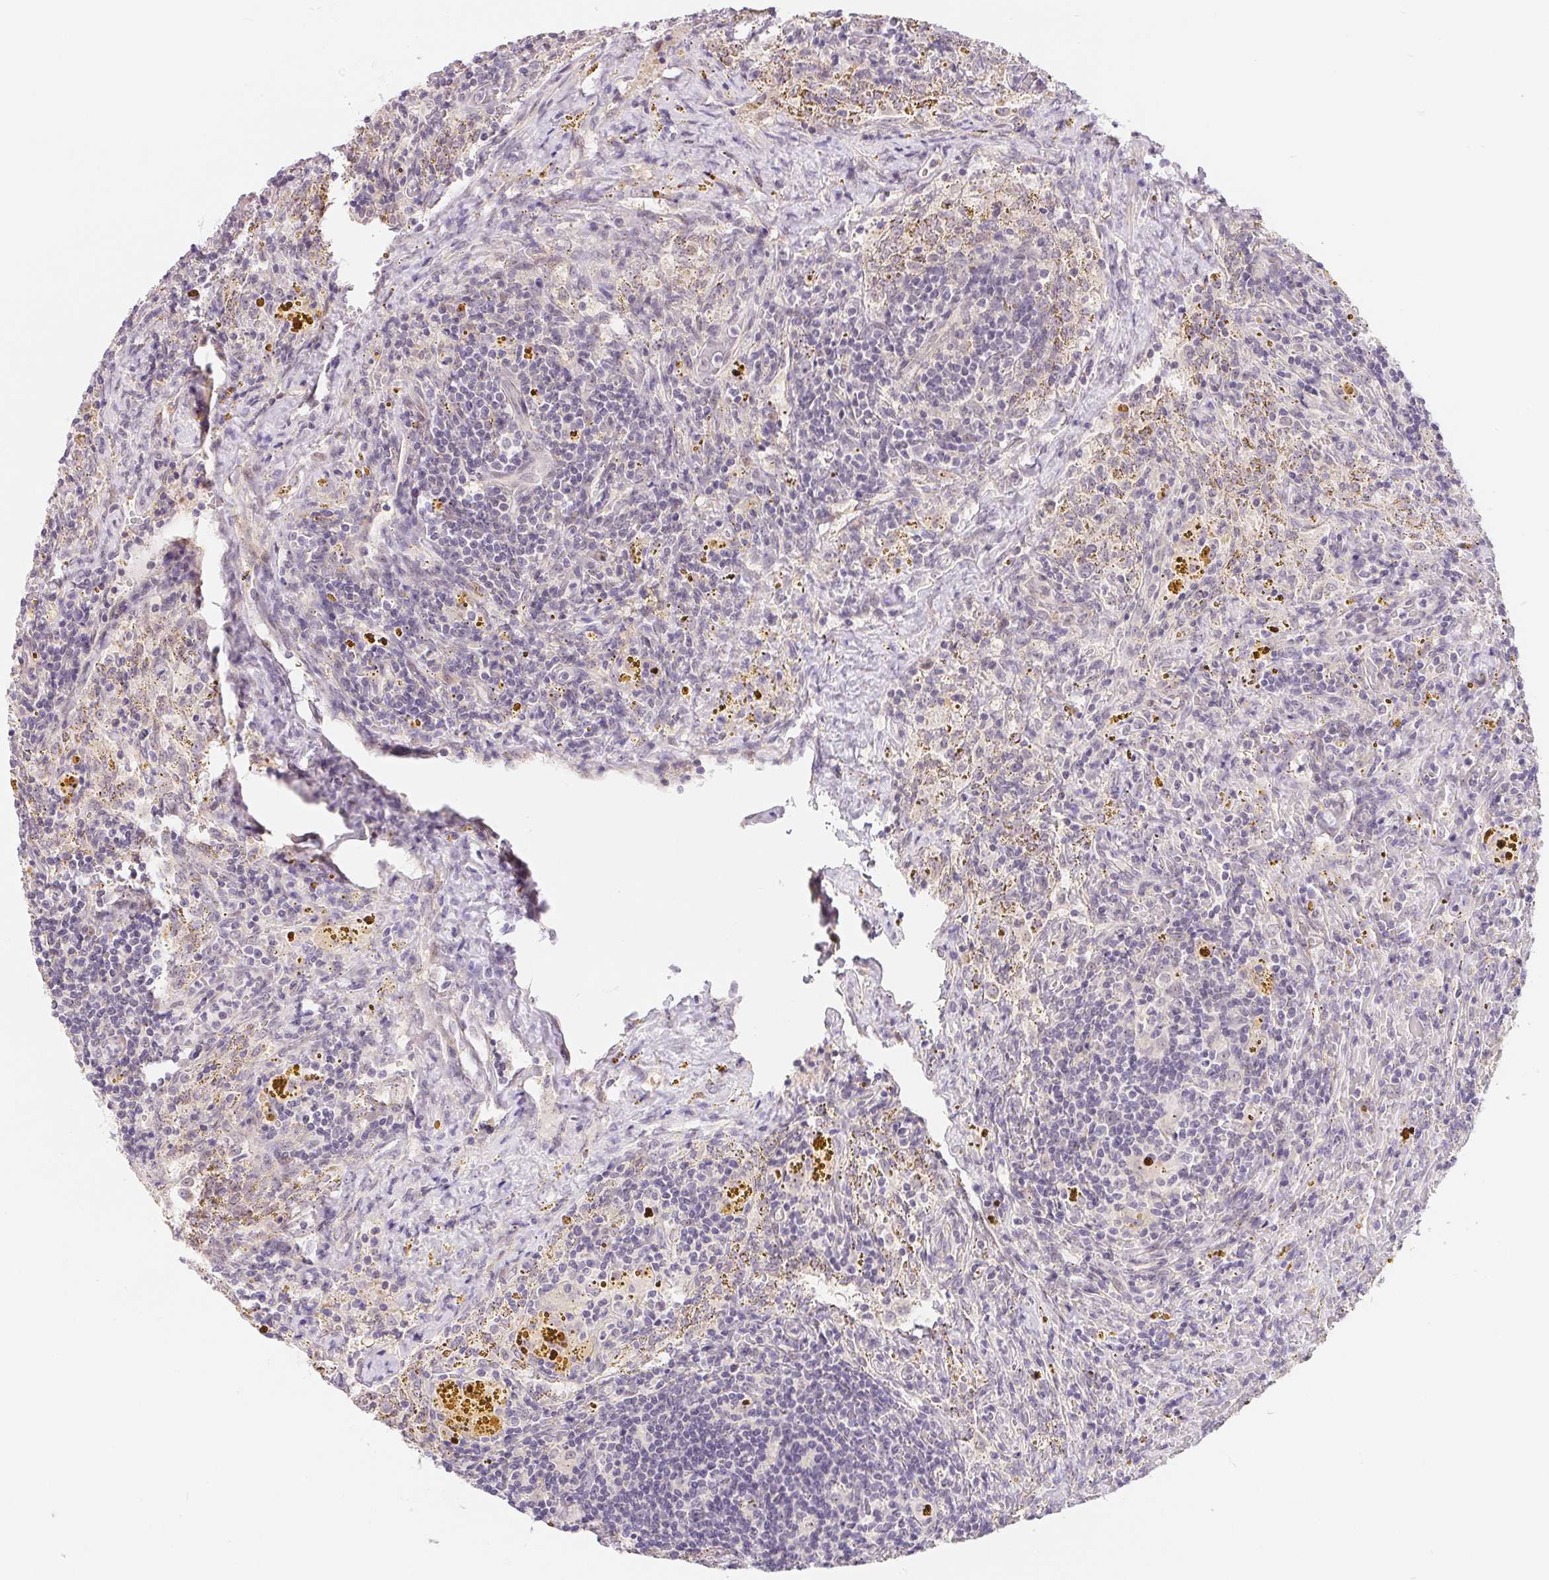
{"staining": {"intensity": "negative", "quantity": "none", "location": "none"}, "tissue": "lymphoma", "cell_type": "Tumor cells", "image_type": "cancer", "snomed": [{"axis": "morphology", "description": "Malignant lymphoma, non-Hodgkin's type, Low grade"}, {"axis": "topography", "description": "Spleen"}], "caption": "DAB immunohistochemical staining of lymphoma reveals no significant positivity in tumor cells.", "gene": "LCA5L", "patient": {"sex": "female", "age": 70}}